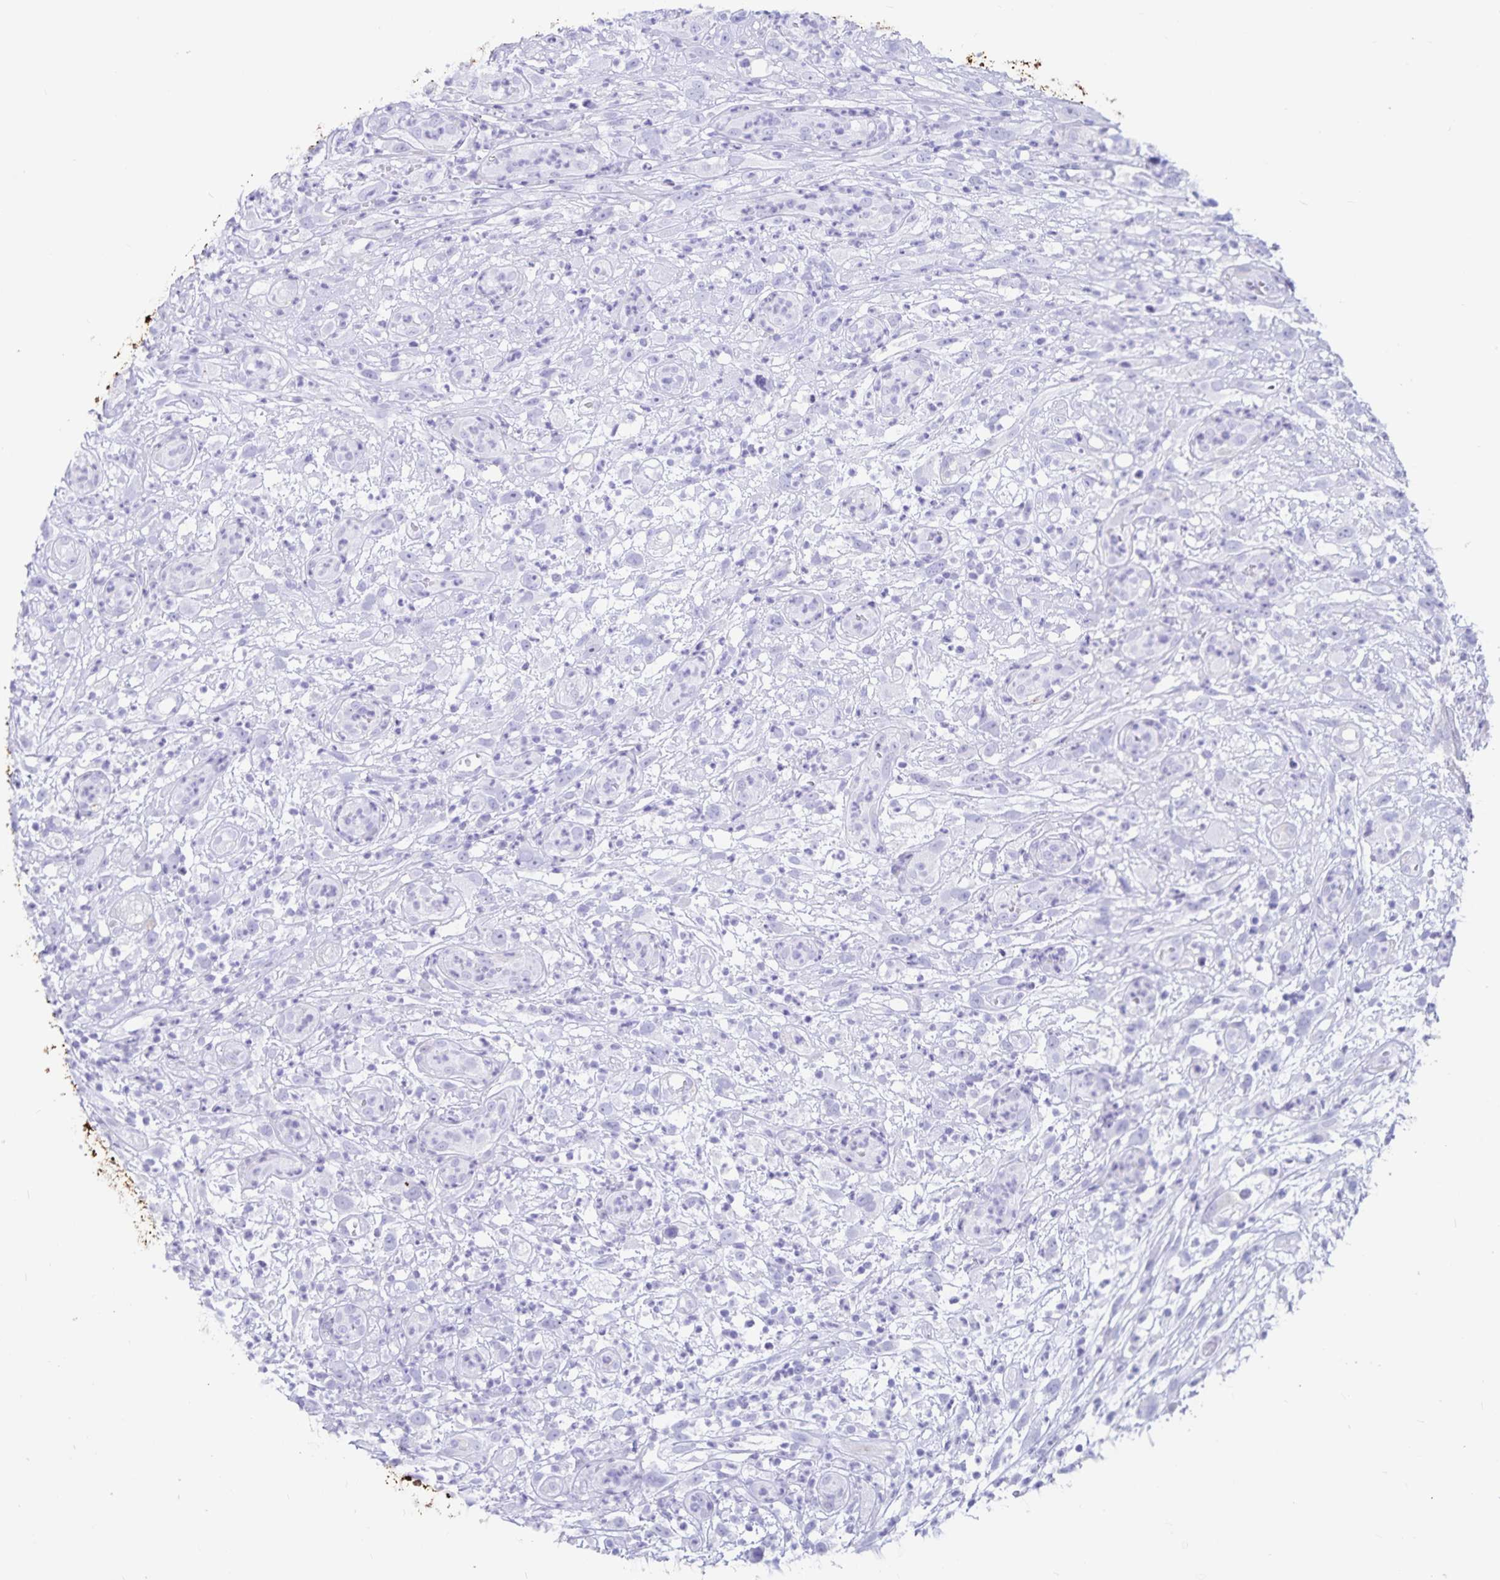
{"staining": {"intensity": "negative", "quantity": "none", "location": "none"}, "tissue": "head and neck cancer", "cell_type": "Tumor cells", "image_type": "cancer", "snomed": [{"axis": "morphology", "description": "Squamous cell carcinoma, NOS"}, {"axis": "topography", "description": "Head-Neck"}], "caption": "The IHC micrograph has no significant expression in tumor cells of head and neck cancer (squamous cell carcinoma) tissue. (DAB (3,3'-diaminobenzidine) IHC visualized using brightfield microscopy, high magnification).", "gene": "GPR137", "patient": {"sex": "male", "age": 65}}